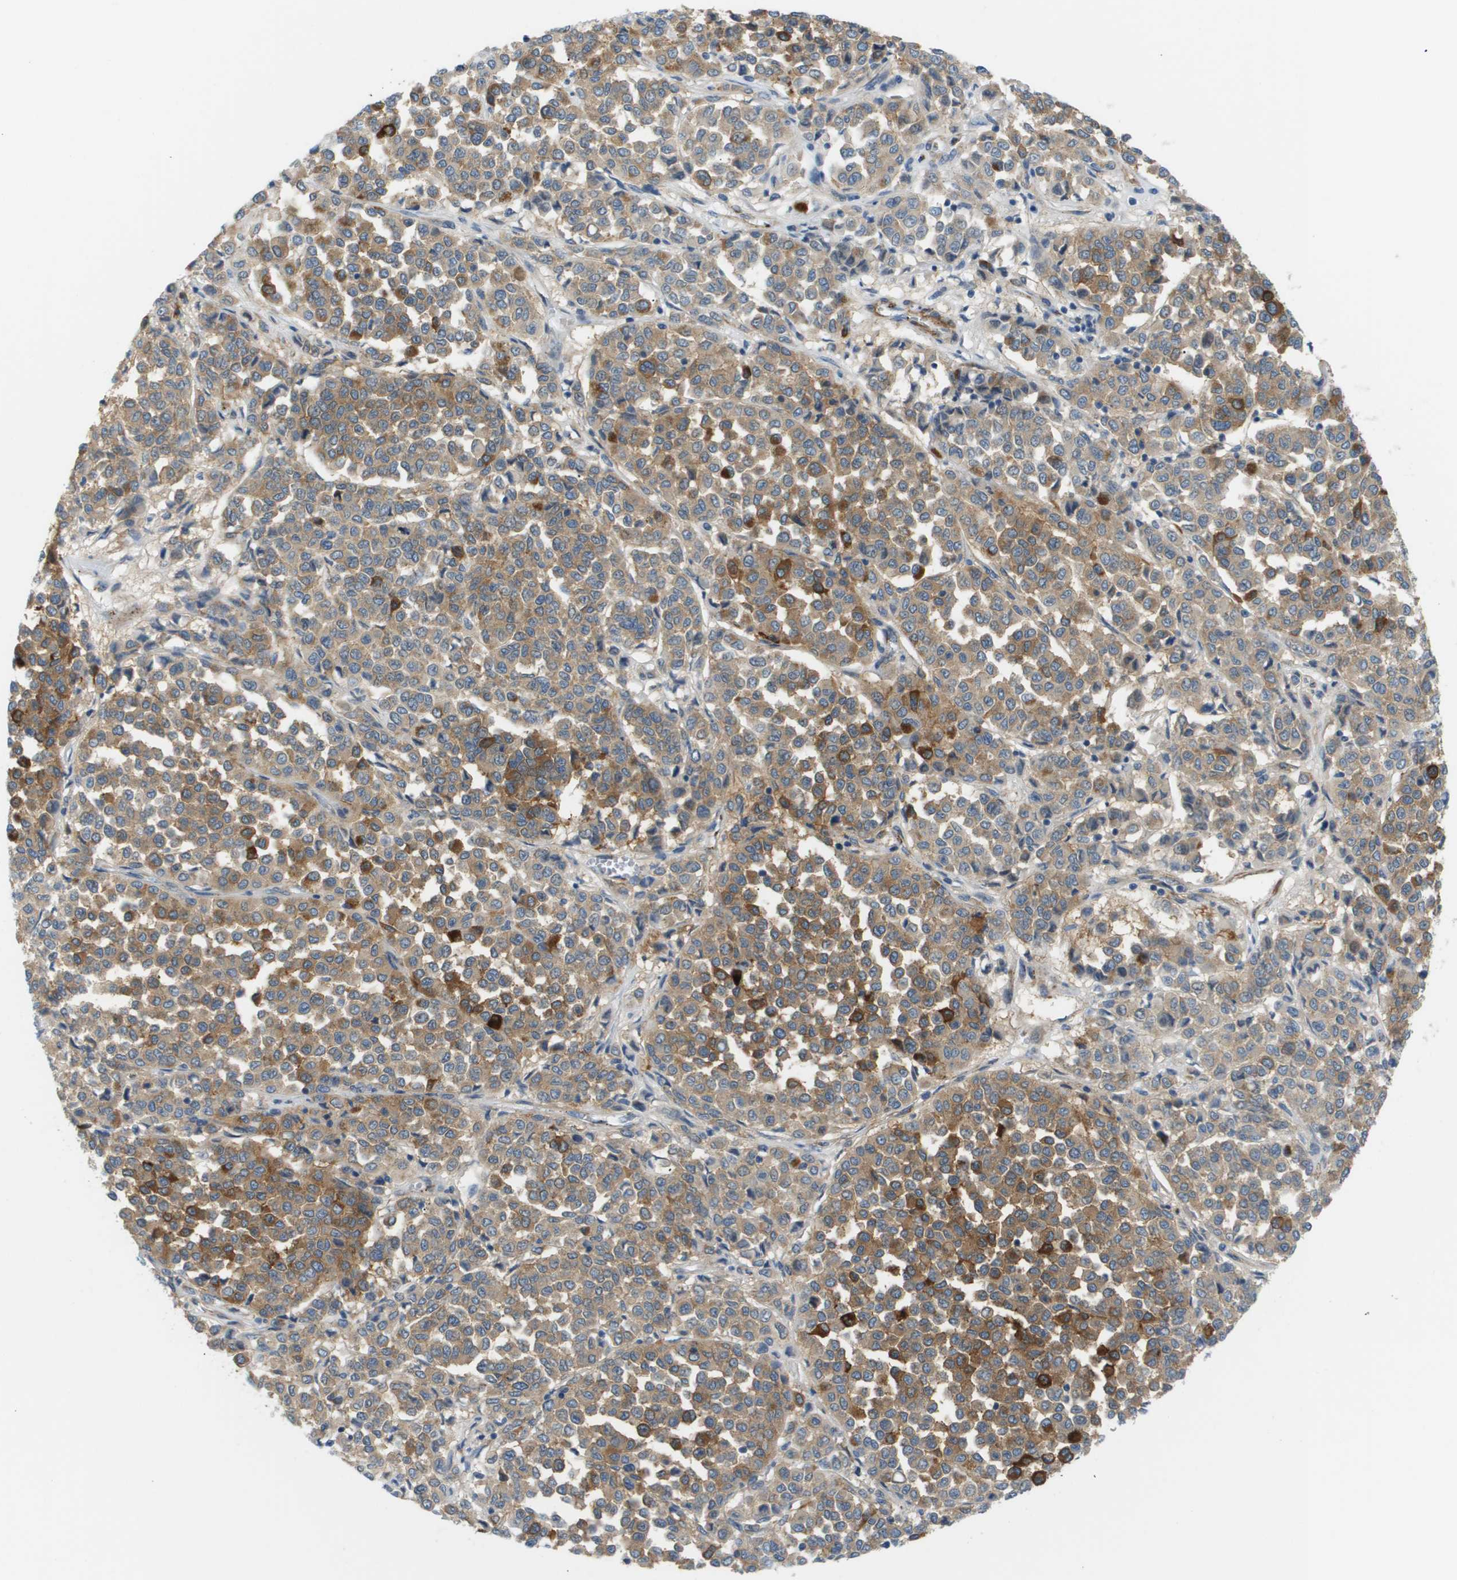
{"staining": {"intensity": "moderate", "quantity": ">75%", "location": "cytoplasmic/membranous"}, "tissue": "melanoma", "cell_type": "Tumor cells", "image_type": "cancer", "snomed": [{"axis": "morphology", "description": "Malignant melanoma, Metastatic site"}, {"axis": "topography", "description": "Pancreas"}], "caption": "Melanoma tissue reveals moderate cytoplasmic/membranous expression in approximately >75% of tumor cells, visualized by immunohistochemistry.", "gene": "OTUD5", "patient": {"sex": "female", "age": 30}}